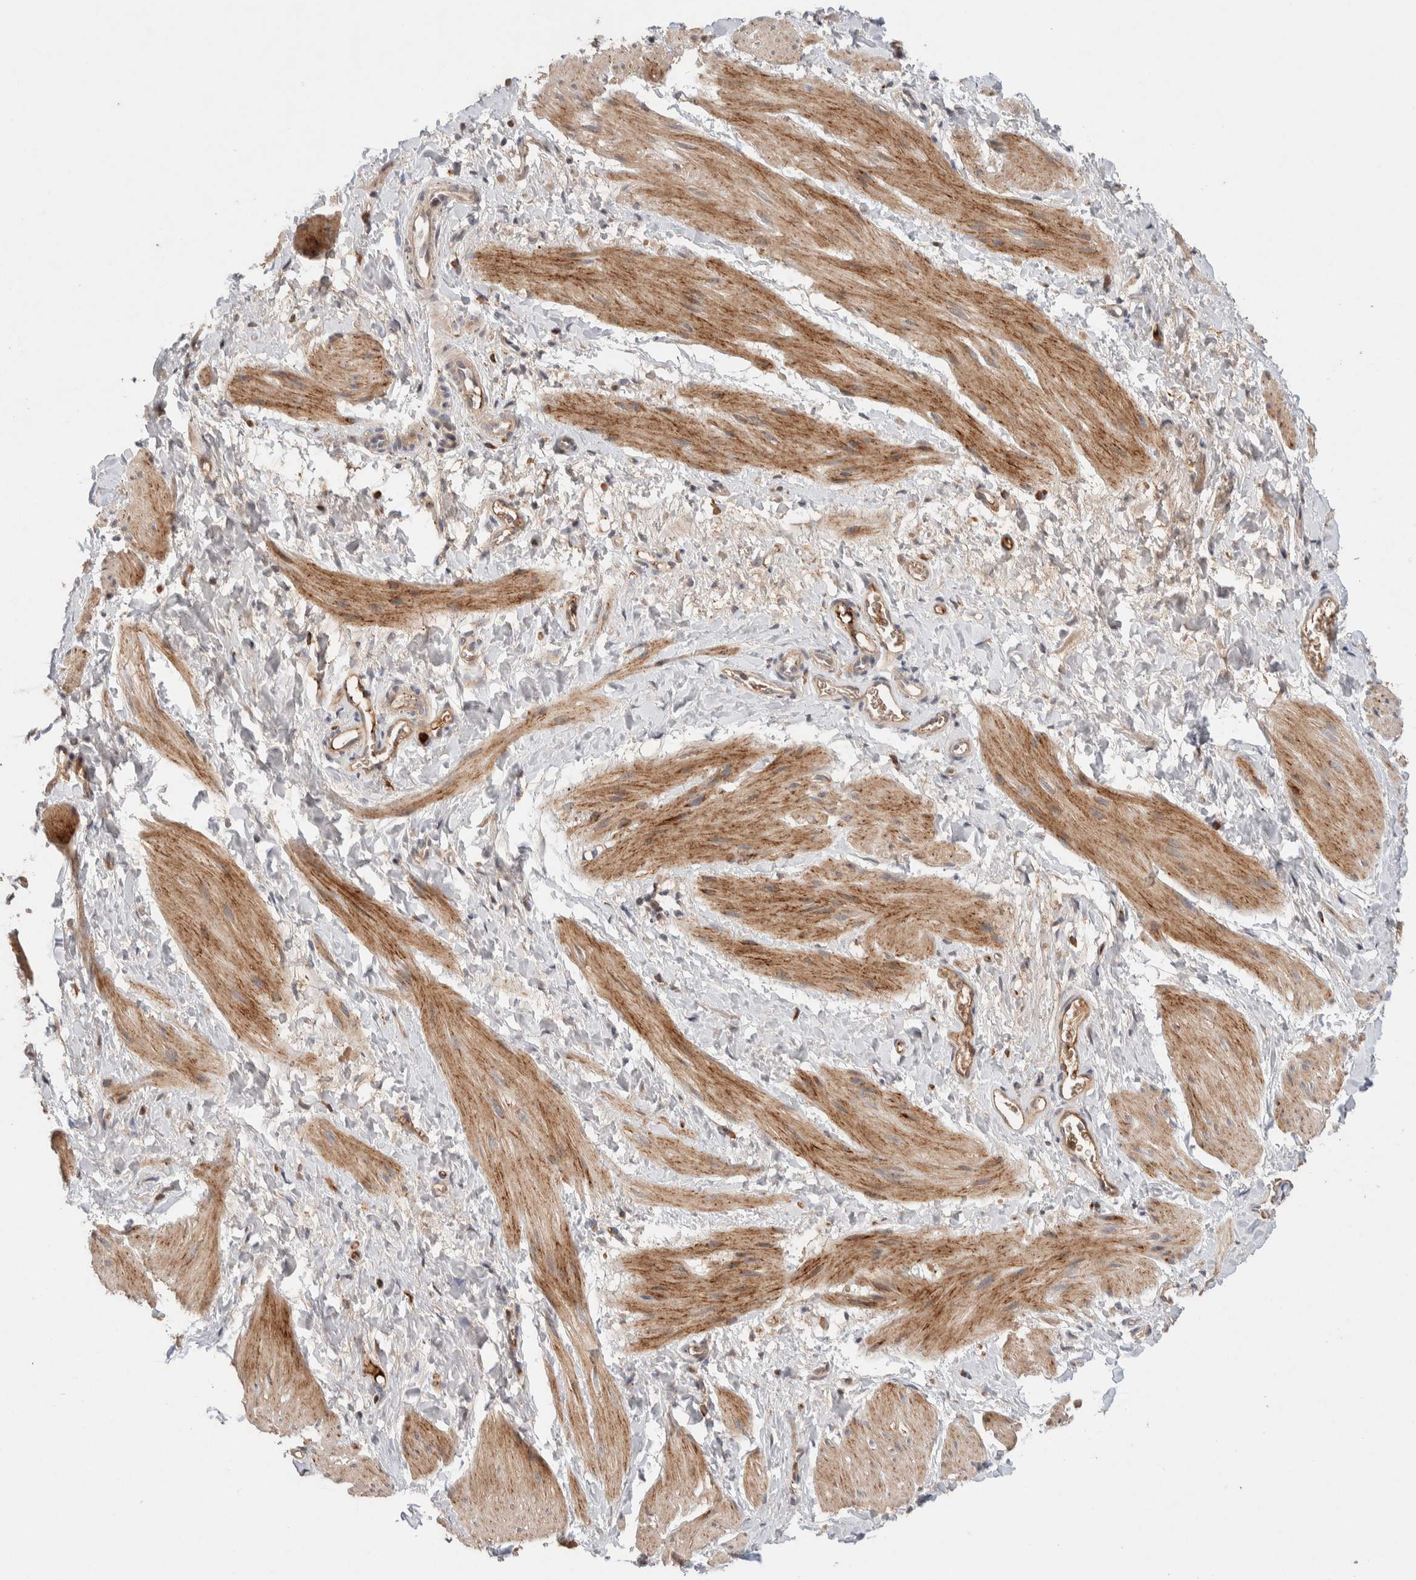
{"staining": {"intensity": "moderate", "quantity": "25%-75%", "location": "cytoplasmic/membranous"}, "tissue": "smooth muscle", "cell_type": "Smooth muscle cells", "image_type": "normal", "snomed": [{"axis": "morphology", "description": "Normal tissue, NOS"}, {"axis": "topography", "description": "Smooth muscle"}], "caption": "This micrograph demonstrates normal smooth muscle stained with immunohistochemistry to label a protein in brown. The cytoplasmic/membranous of smooth muscle cells show moderate positivity for the protein. Nuclei are counter-stained blue.", "gene": "CASK", "patient": {"sex": "male", "age": 16}}